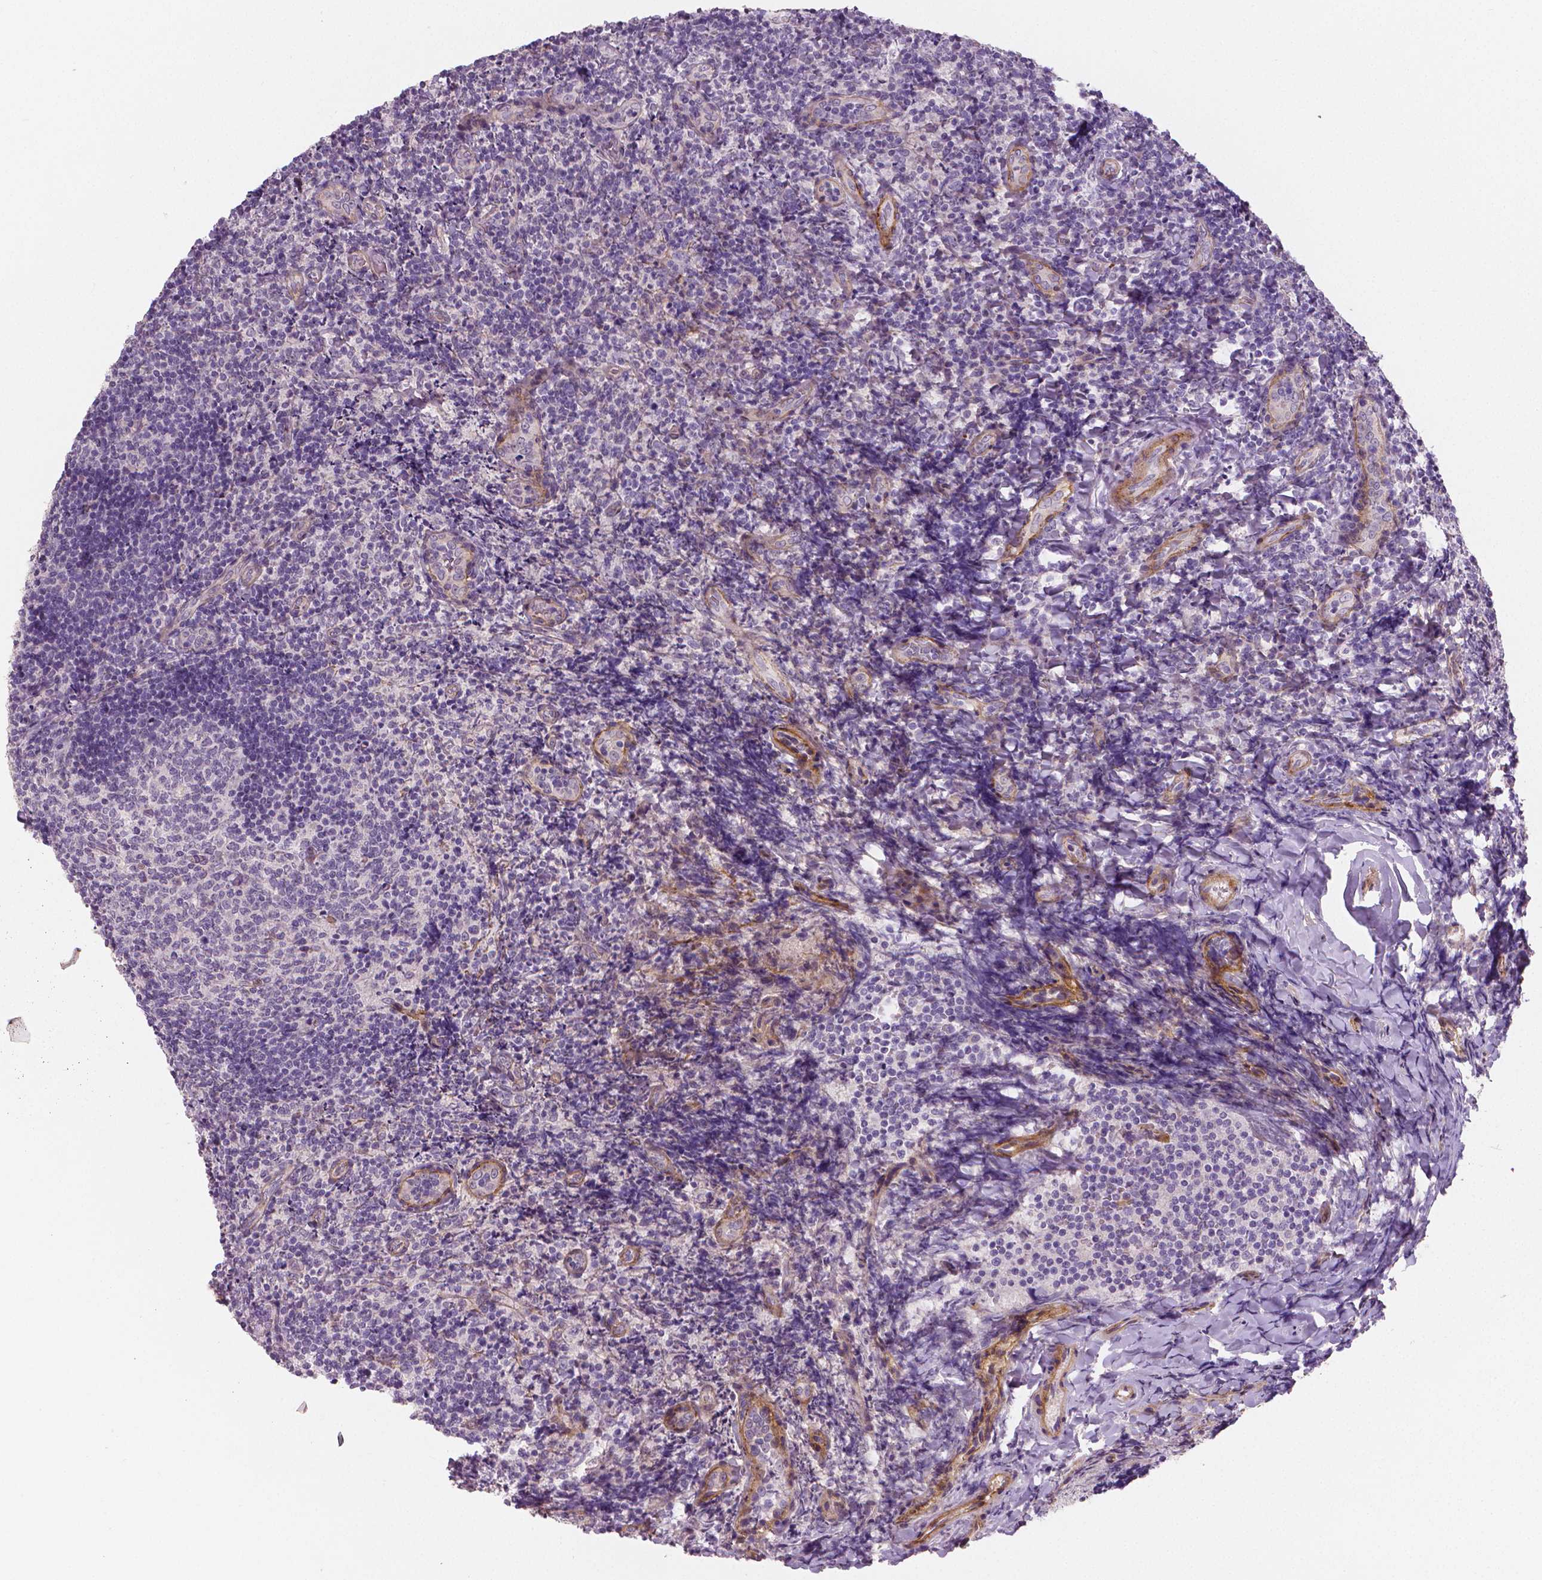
{"staining": {"intensity": "negative", "quantity": "none", "location": "none"}, "tissue": "tonsil", "cell_type": "Germinal center cells", "image_type": "normal", "snomed": [{"axis": "morphology", "description": "Normal tissue, NOS"}, {"axis": "topography", "description": "Tonsil"}], "caption": "IHC photomicrograph of normal tonsil: tonsil stained with DAB reveals no significant protein positivity in germinal center cells.", "gene": "FLT1", "patient": {"sex": "female", "age": 10}}